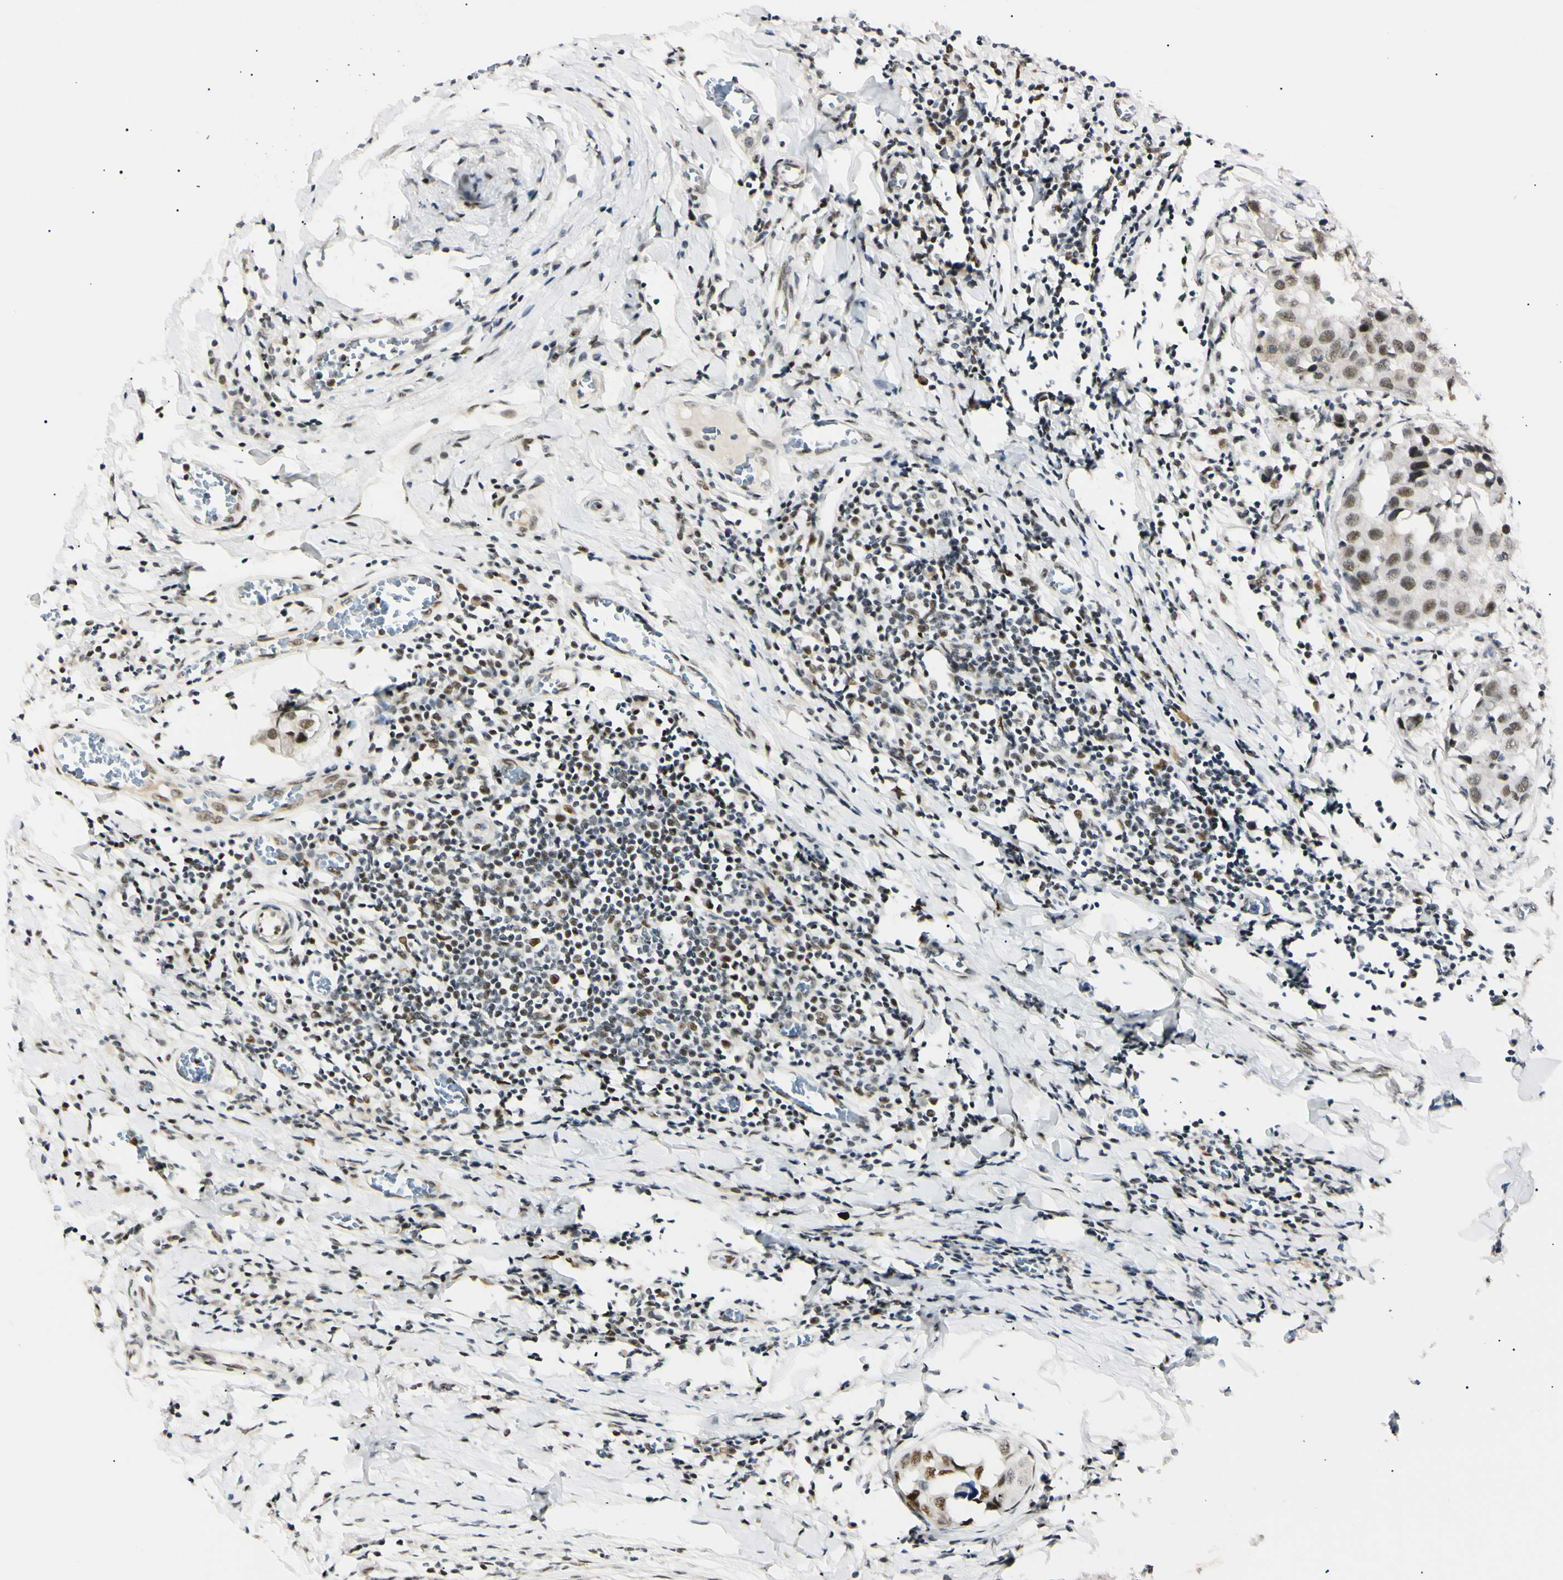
{"staining": {"intensity": "moderate", "quantity": ">75%", "location": "nuclear"}, "tissue": "breast cancer", "cell_type": "Tumor cells", "image_type": "cancer", "snomed": [{"axis": "morphology", "description": "Duct carcinoma"}, {"axis": "topography", "description": "Breast"}], "caption": "An image of breast cancer stained for a protein exhibits moderate nuclear brown staining in tumor cells. Ihc stains the protein in brown and the nuclei are stained blue.", "gene": "ZNF134", "patient": {"sex": "female", "age": 27}}